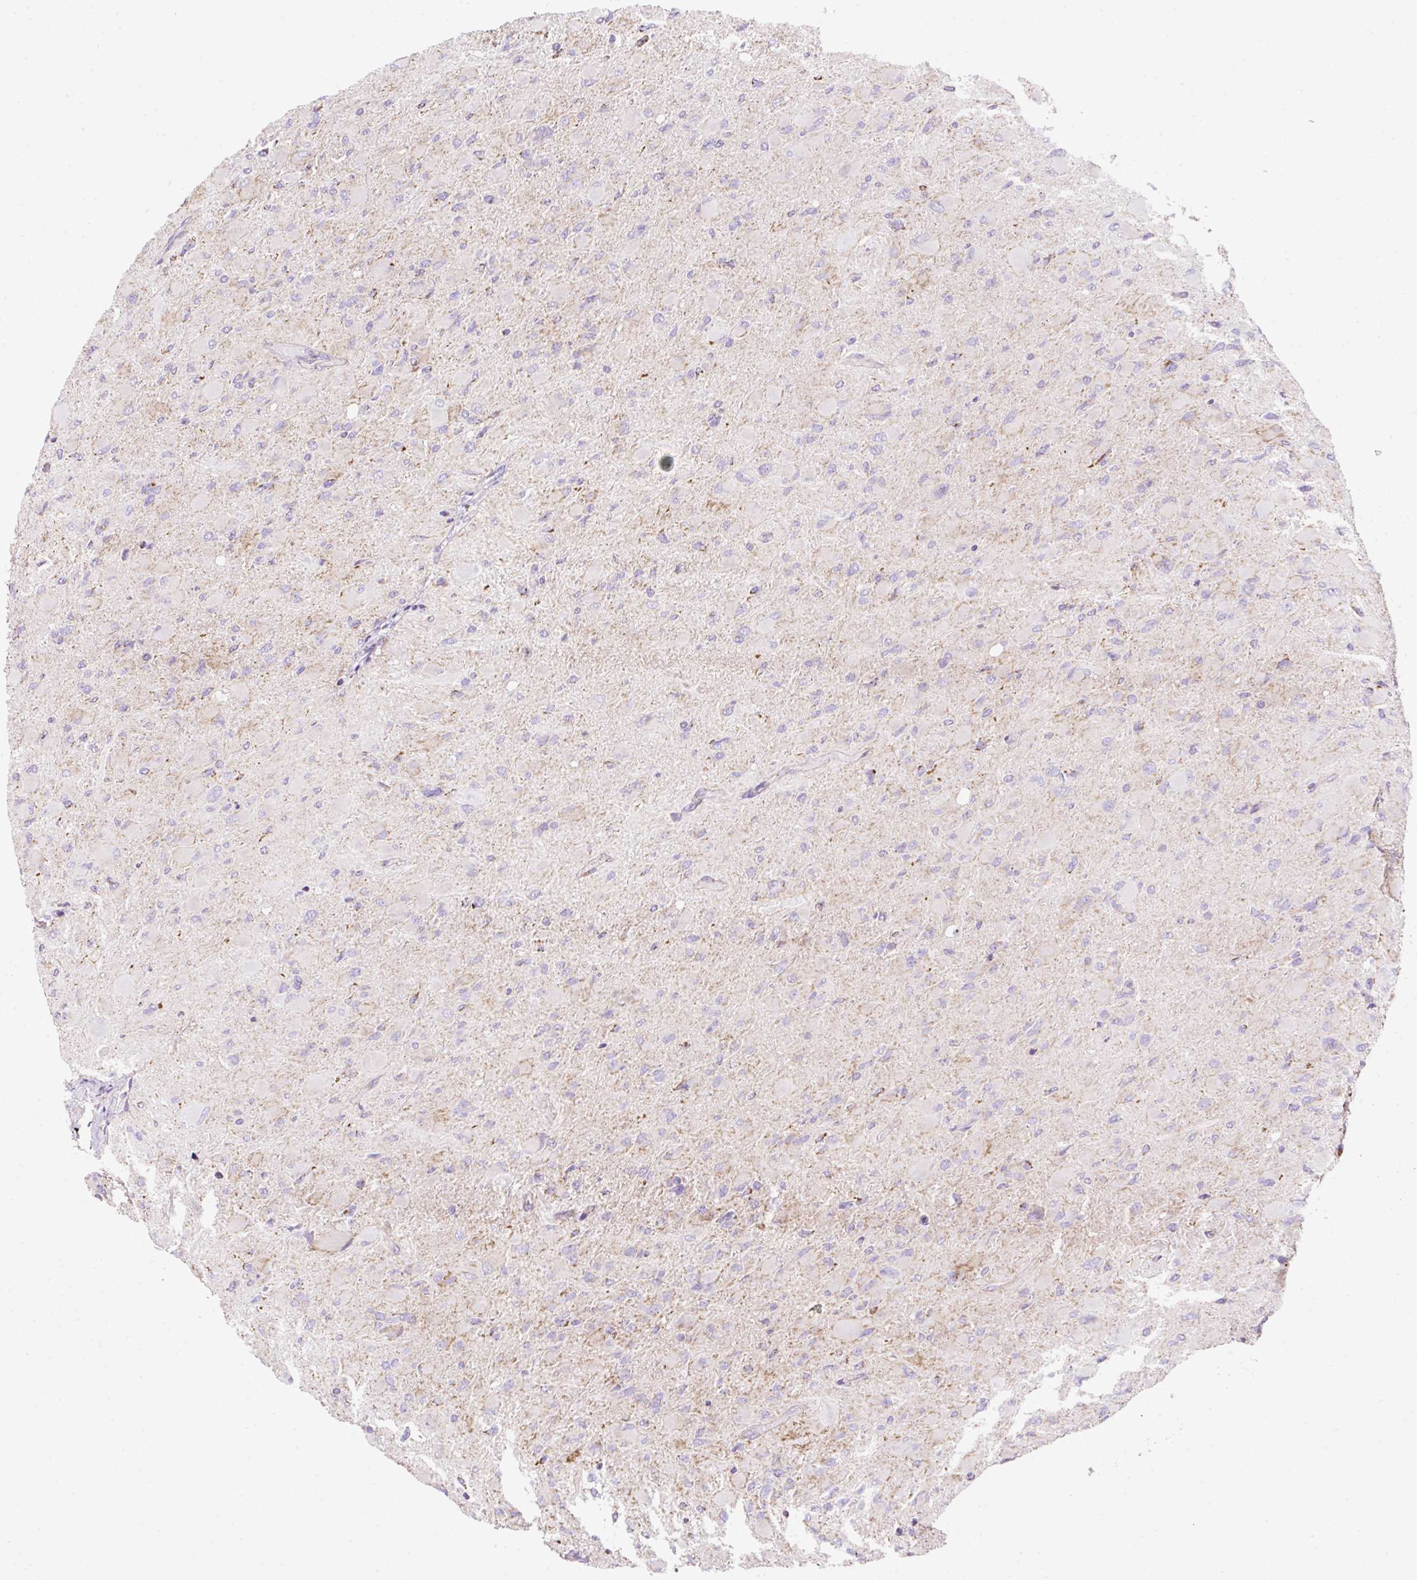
{"staining": {"intensity": "negative", "quantity": "none", "location": "none"}, "tissue": "glioma", "cell_type": "Tumor cells", "image_type": "cancer", "snomed": [{"axis": "morphology", "description": "Glioma, malignant, High grade"}, {"axis": "topography", "description": "Cerebral cortex"}], "caption": "Immunohistochemistry (IHC) of malignant glioma (high-grade) demonstrates no expression in tumor cells.", "gene": "DAAM2", "patient": {"sex": "female", "age": 36}}